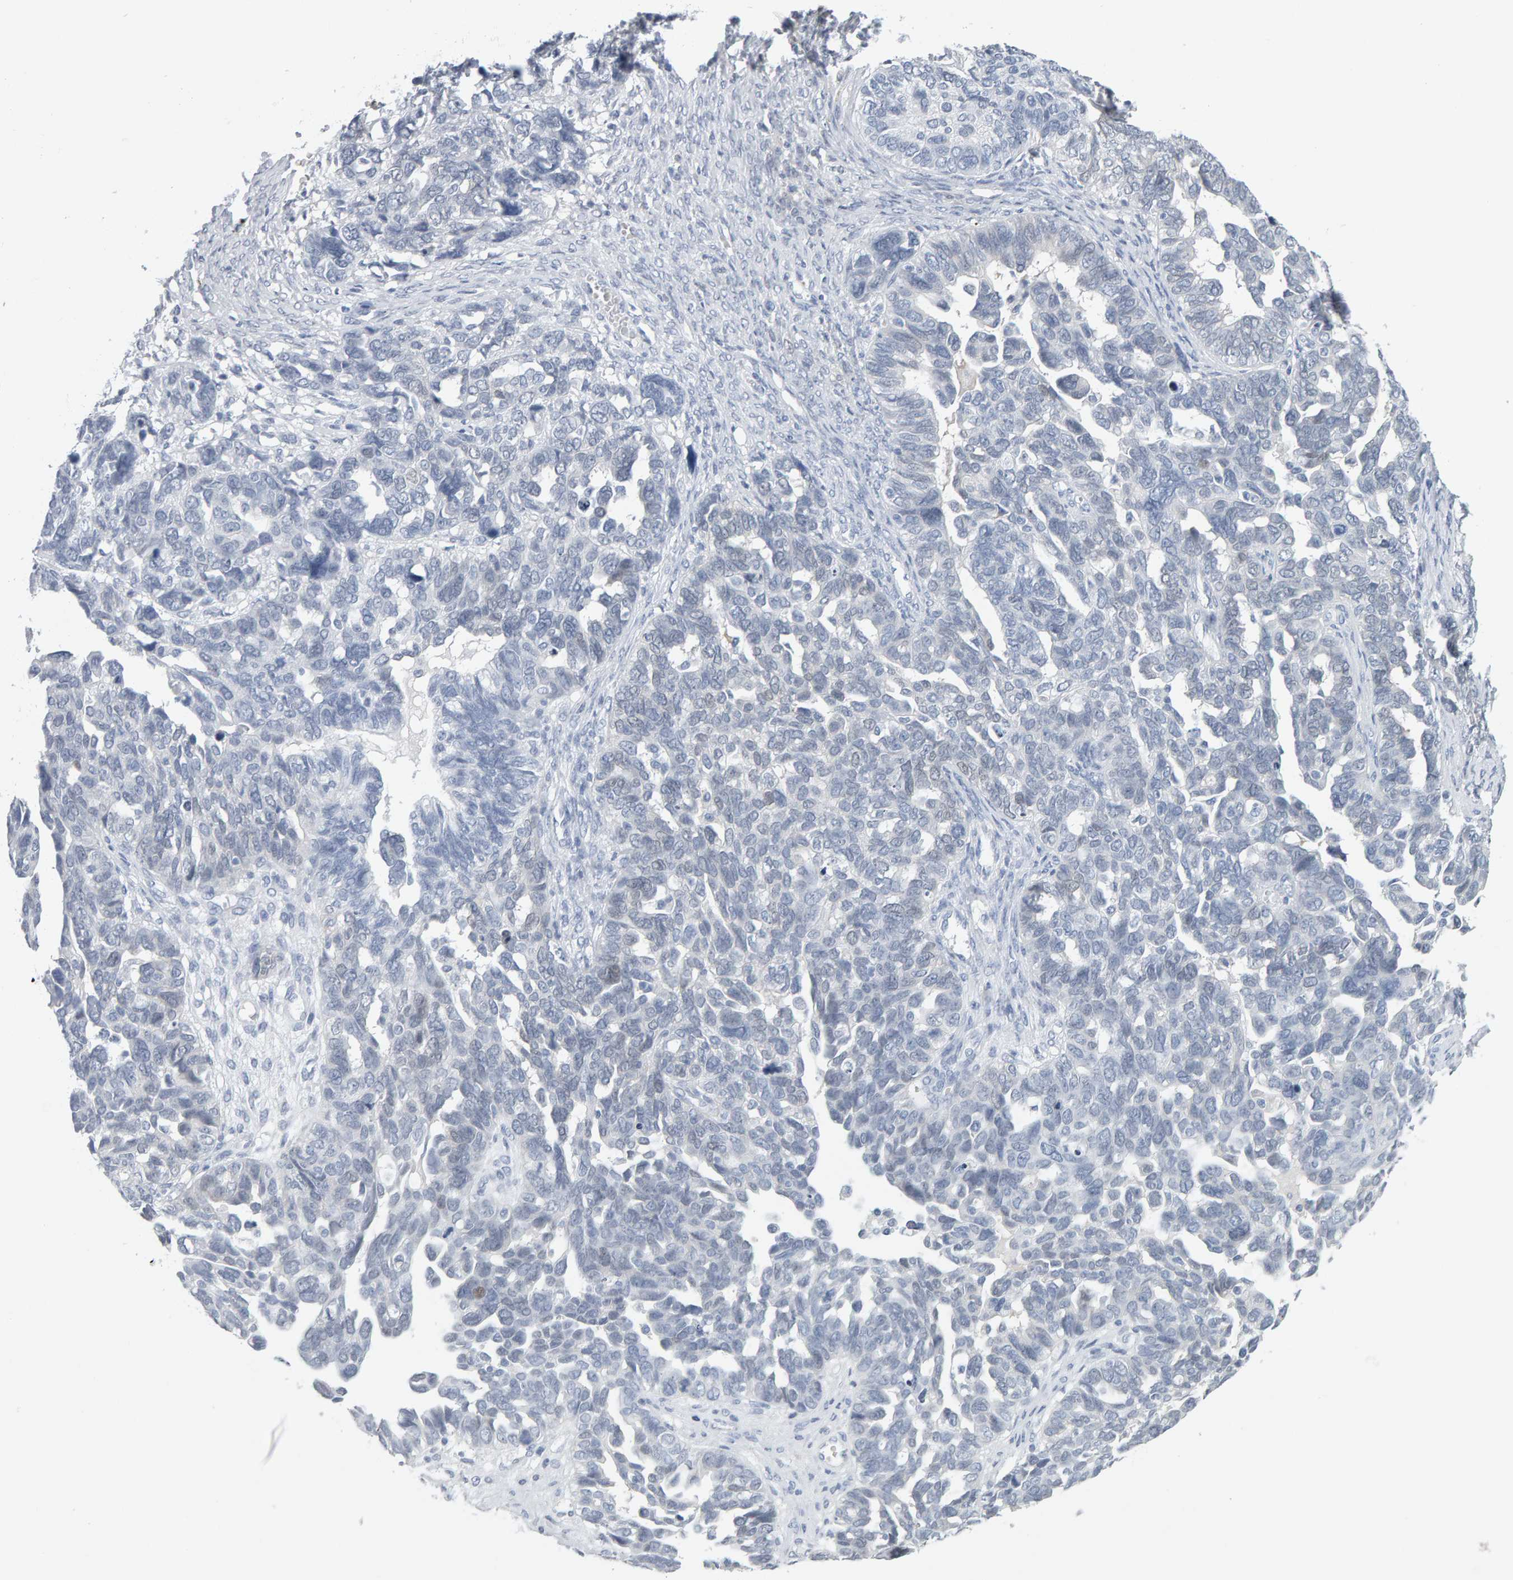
{"staining": {"intensity": "negative", "quantity": "none", "location": "none"}, "tissue": "ovarian cancer", "cell_type": "Tumor cells", "image_type": "cancer", "snomed": [{"axis": "morphology", "description": "Cystadenocarcinoma, serous, NOS"}, {"axis": "topography", "description": "Ovary"}], "caption": "This is an immunohistochemistry (IHC) photomicrograph of human ovarian cancer. There is no positivity in tumor cells.", "gene": "CTH", "patient": {"sex": "female", "age": 79}}